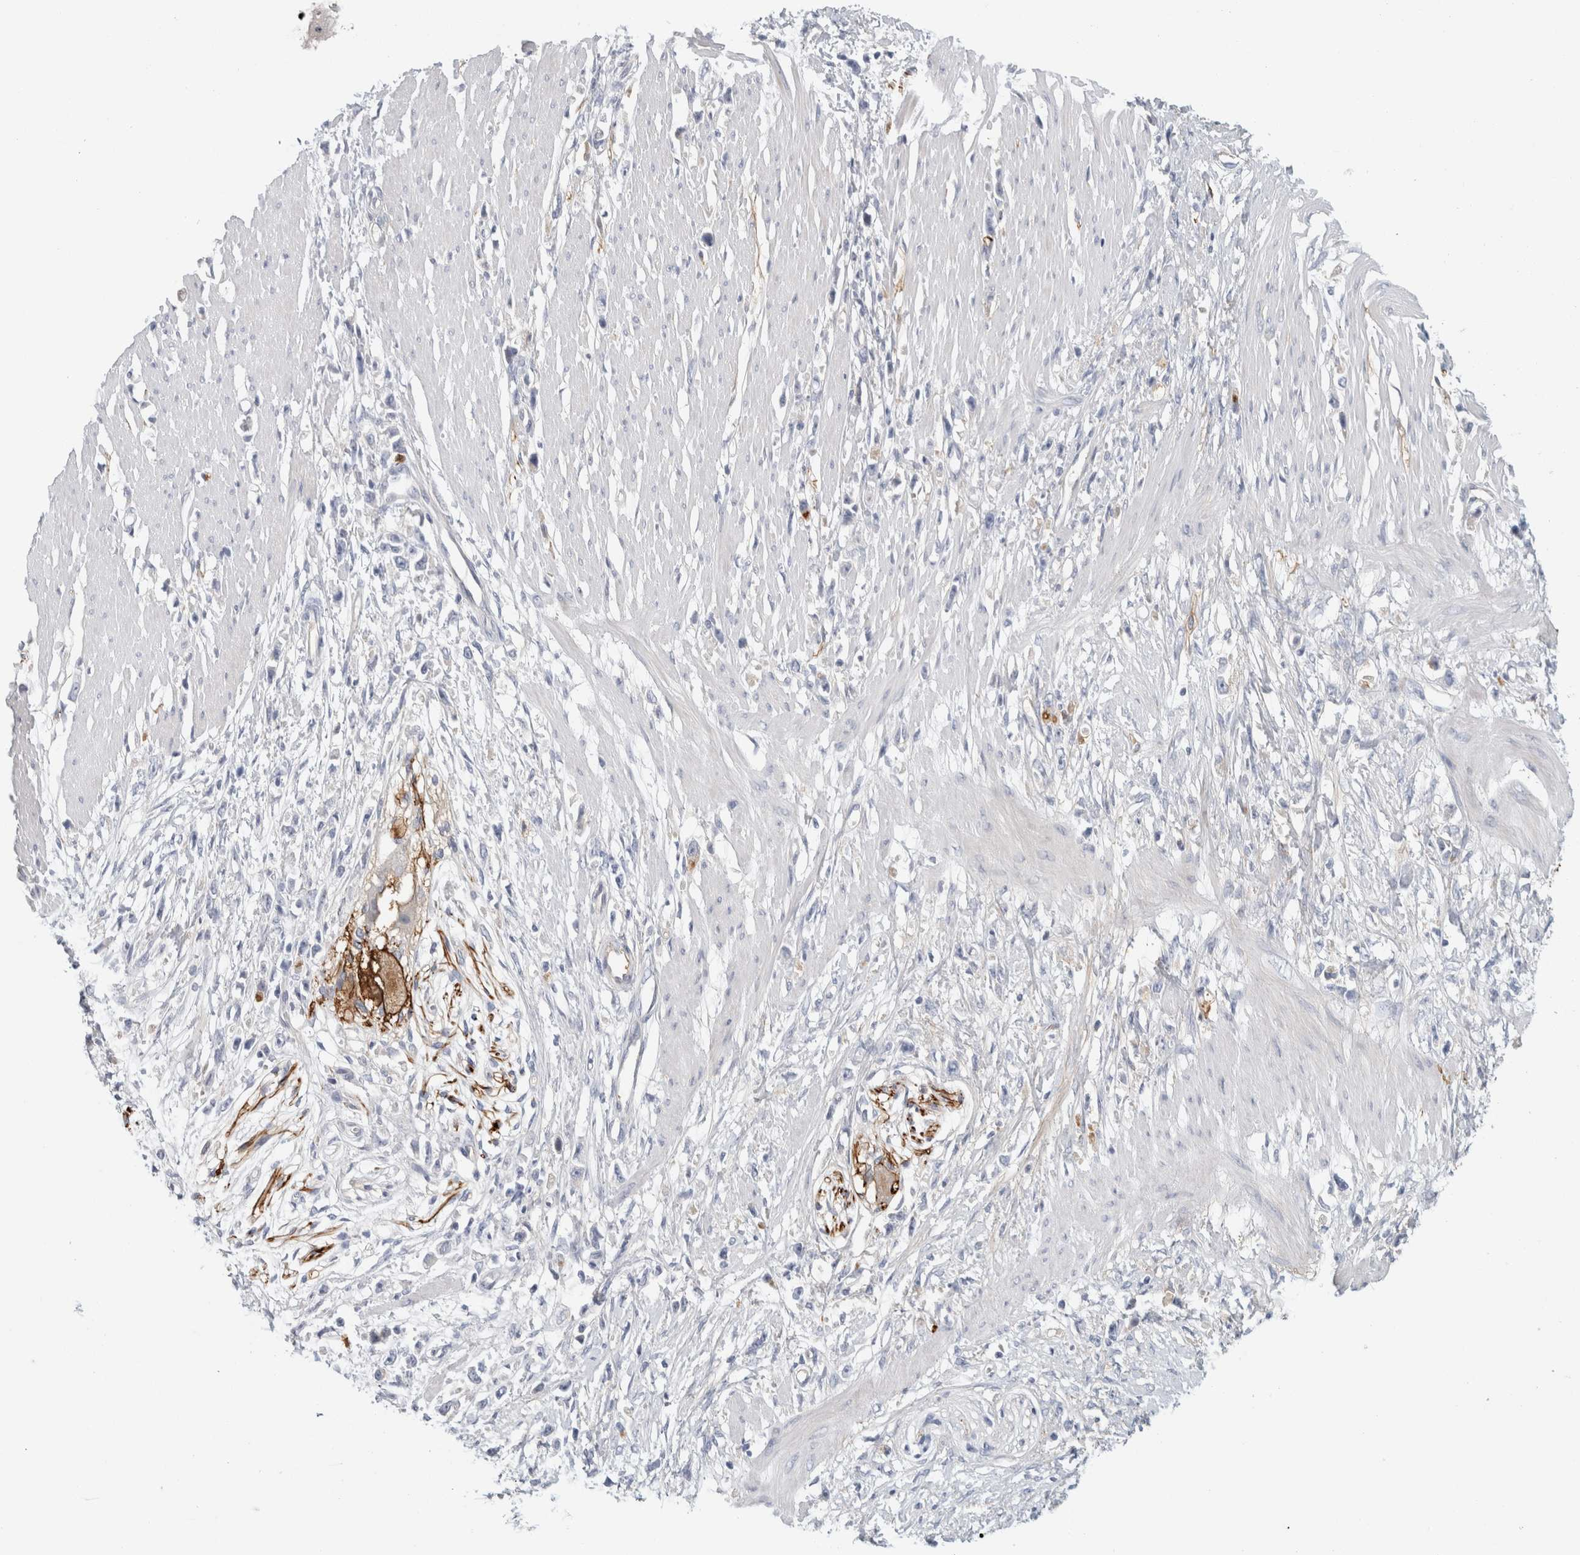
{"staining": {"intensity": "negative", "quantity": "none", "location": "none"}, "tissue": "stomach cancer", "cell_type": "Tumor cells", "image_type": "cancer", "snomed": [{"axis": "morphology", "description": "Adenocarcinoma, NOS"}, {"axis": "topography", "description": "Stomach"}], "caption": "Immunohistochemistry image of stomach cancer stained for a protein (brown), which shows no expression in tumor cells. (Brightfield microscopy of DAB (3,3'-diaminobenzidine) IHC at high magnification).", "gene": "CD55", "patient": {"sex": "female", "age": 59}}